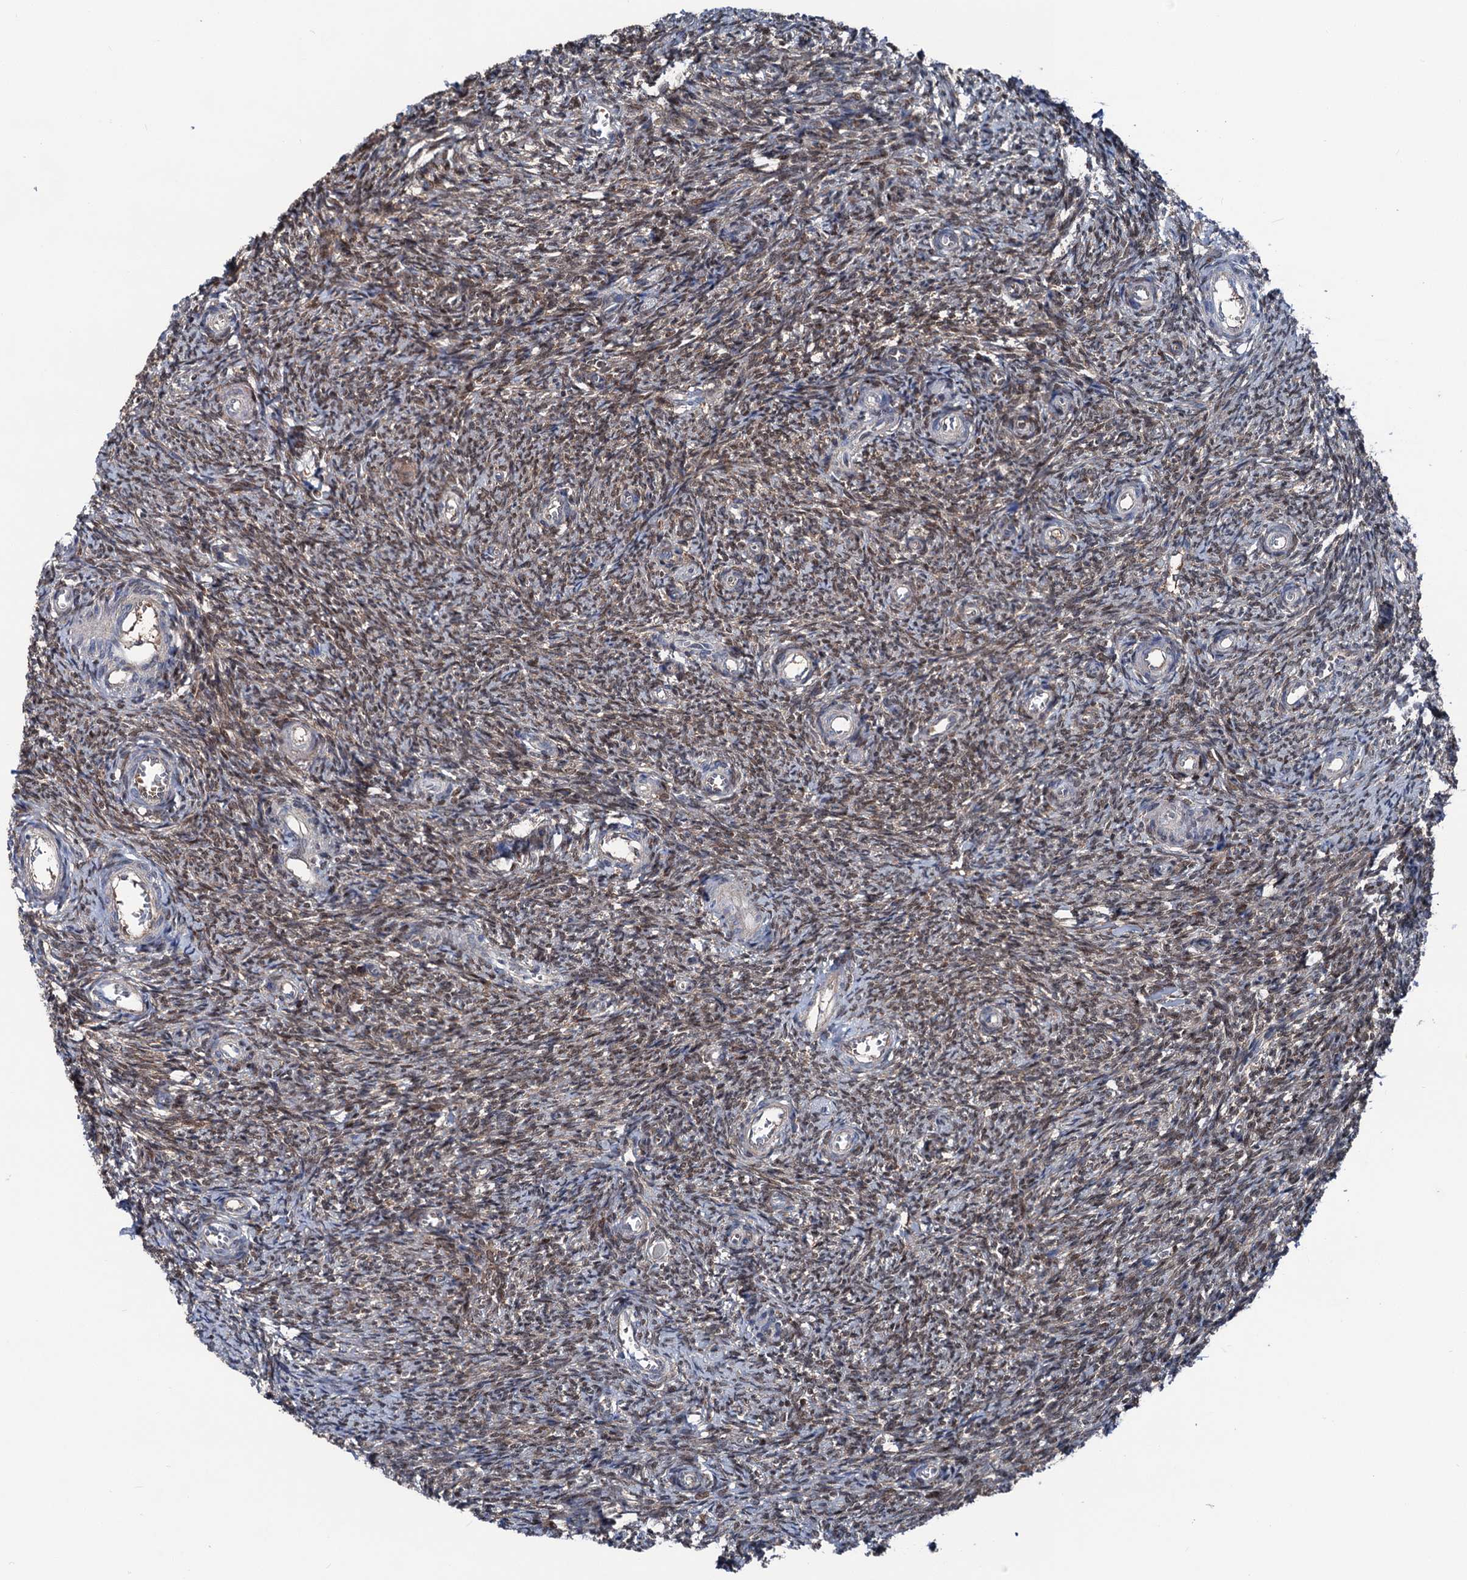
{"staining": {"intensity": "moderate", "quantity": ">75%", "location": "cytoplasmic/membranous"}, "tissue": "ovary", "cell_type": "Follicle cells", "image_type": "normal", "snomed": [{"axis": "morphology", "description": "Normal tissue, NOS"}, {"axis": "topography", "description": "Ovary"}], "caption": "Protein analysis of normal ovary demonstrates moderate cytoplasmic/membranous staining in about >75% of follicle cells.", "gene": "GLO1", "patient": {"sex": "female", "age": 44}}